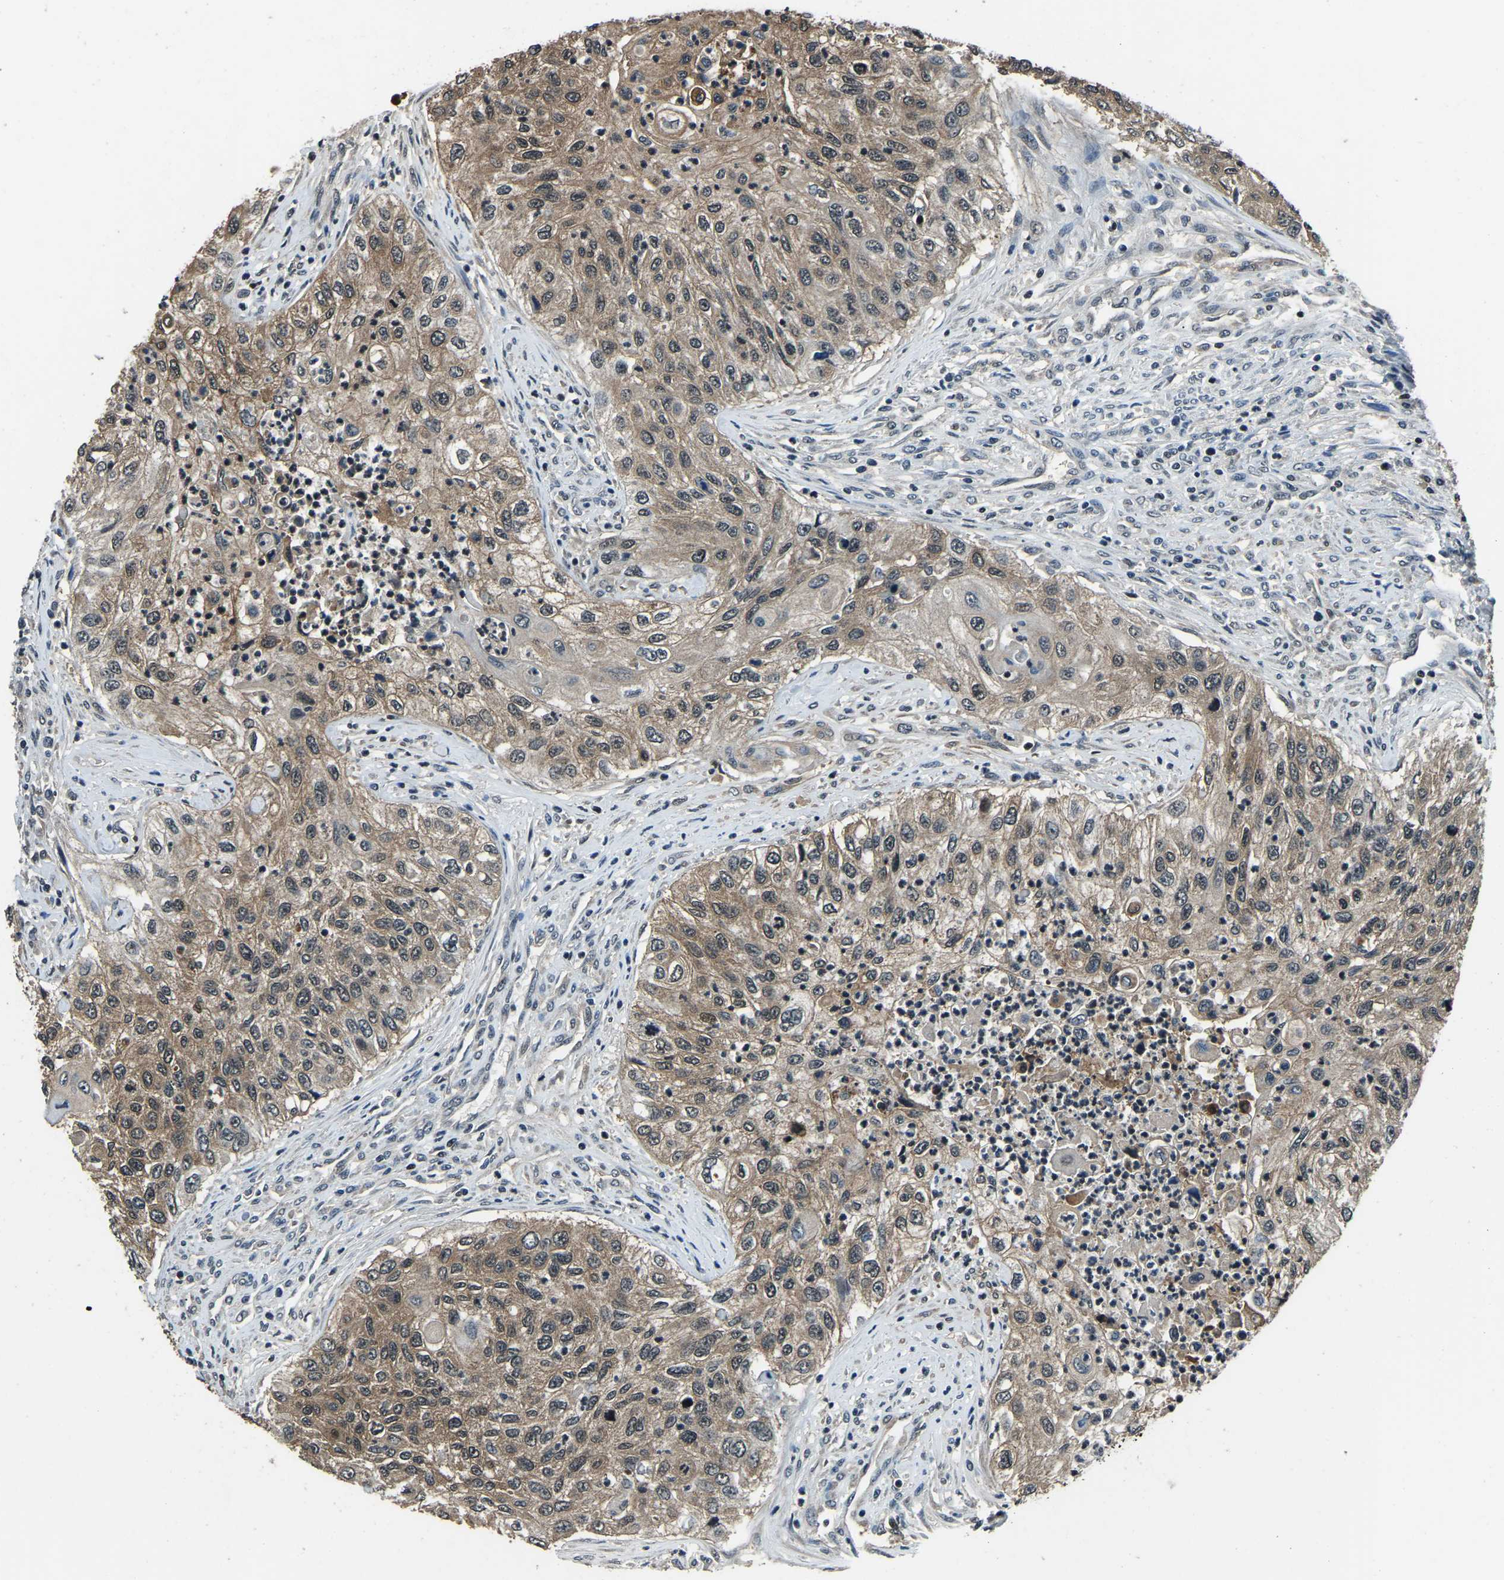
{"staining": {"intensity": "moderate", "quantity": ">75%", "location": "cytoplasmic/membranous"}, "tissue": "urothelial cancer", "cell_type": "Tumor cells", "image_type": "cancer", "snomed": [{"axis": "morphology", "description": "Urothelial carcinoma, High grade"}, {"axis": "topography", "description": "Urinary bladder"}], "caption": "High-grade urothelial carcinoma stained with a protein marker exhibits moderate staining in tumor cells.", "gene": "ANKIB1", "patient": {"sex": "female", "age": 60}}